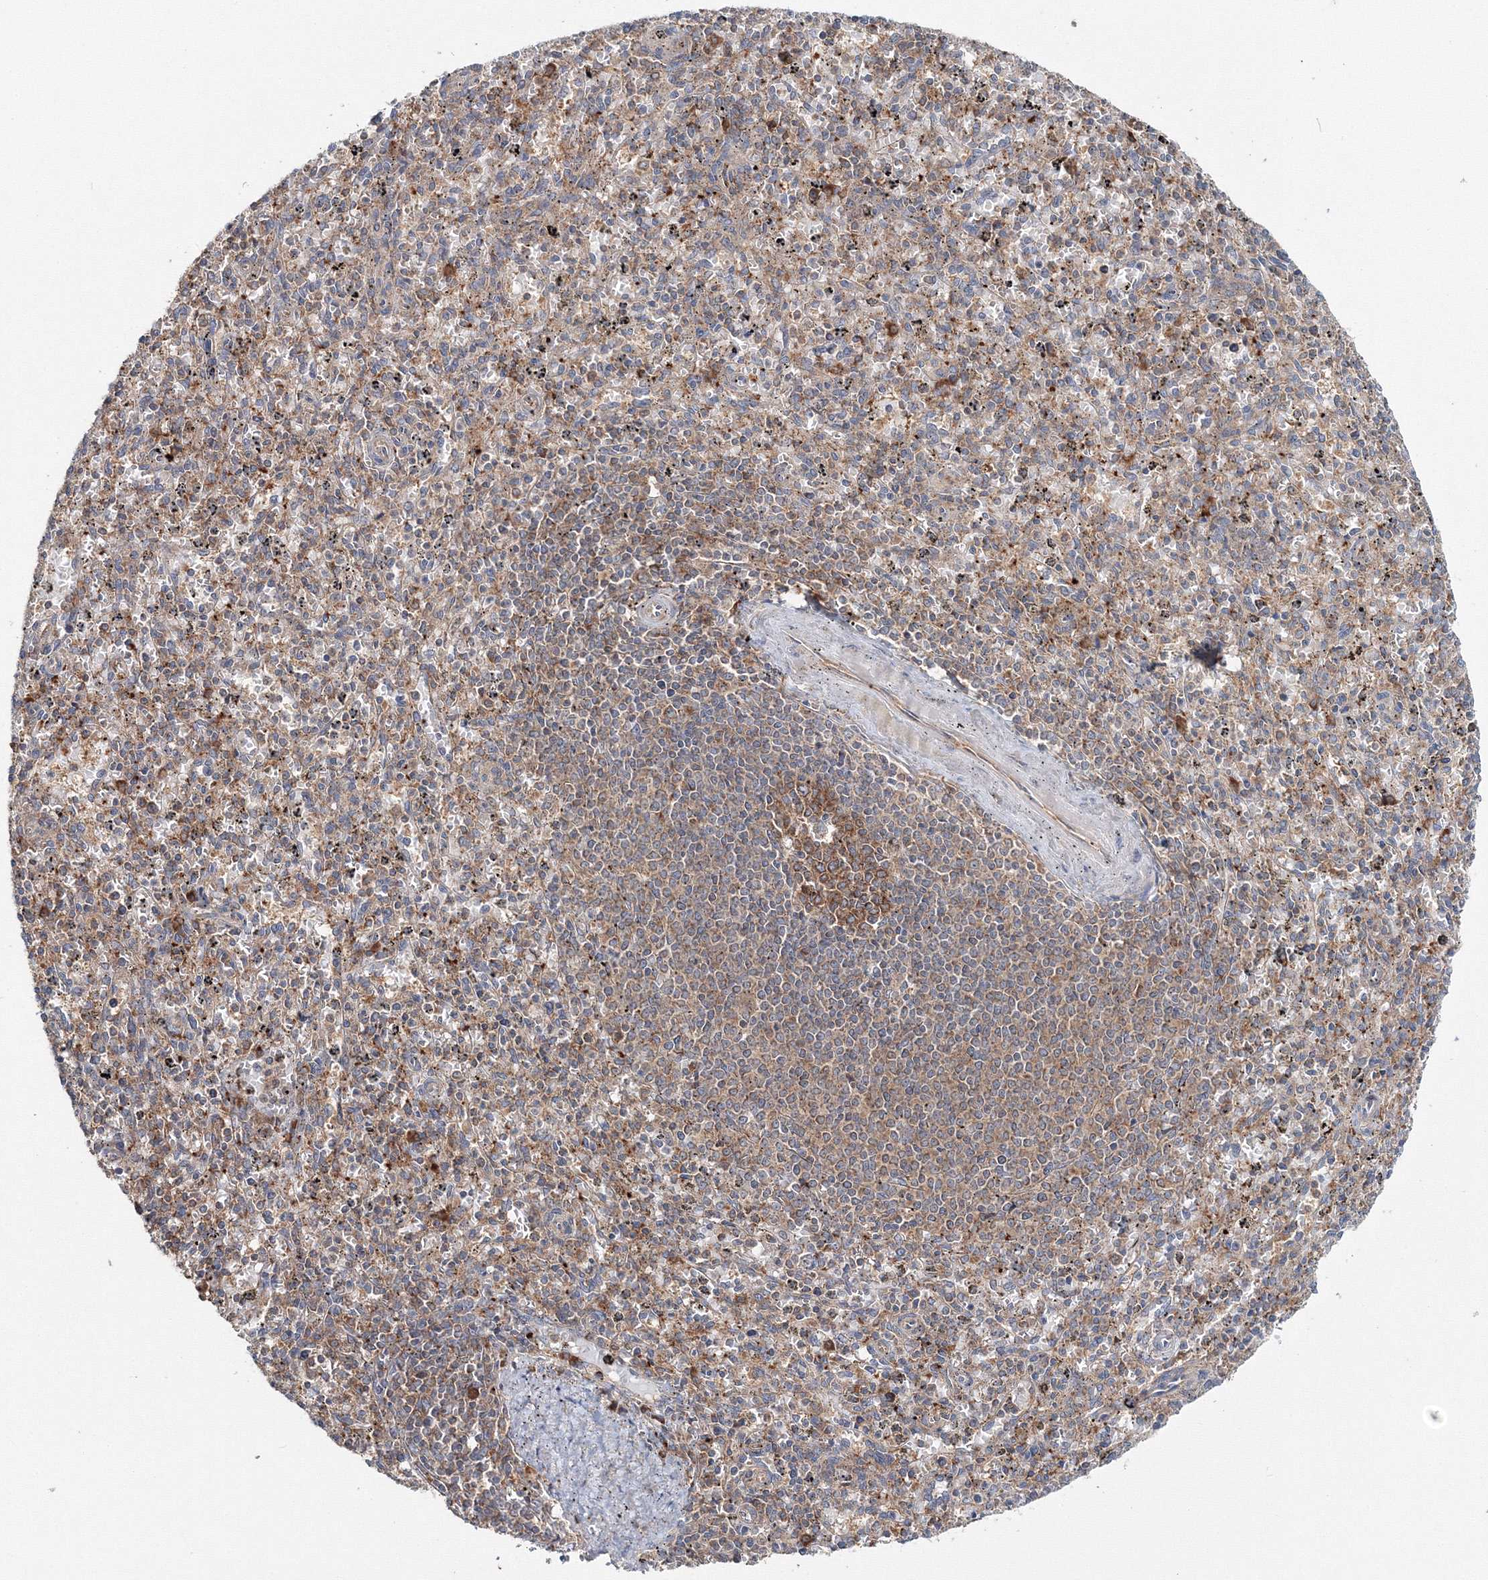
{"staining": {"intensity": "weak", "quantity": "<25%", "location": "cytoplasmic/membranous"}, "tissue": "spleen", "cell_type": "Cells in red pulp", "image_type": "normal", "snomed": [{"axis": "morphology", "description": "Normal tissue, NOS"}, {"axis": "topography", "description": "Spleen"}], "caption": "A high-resolution photomicrograph shows immunohistochemistry (IHC) staining of unremarkable spleen, which reveals no significant expression in cells in red pulp.", "gene": "PEX13", "patient": {"sex": "male", "age": 72}}